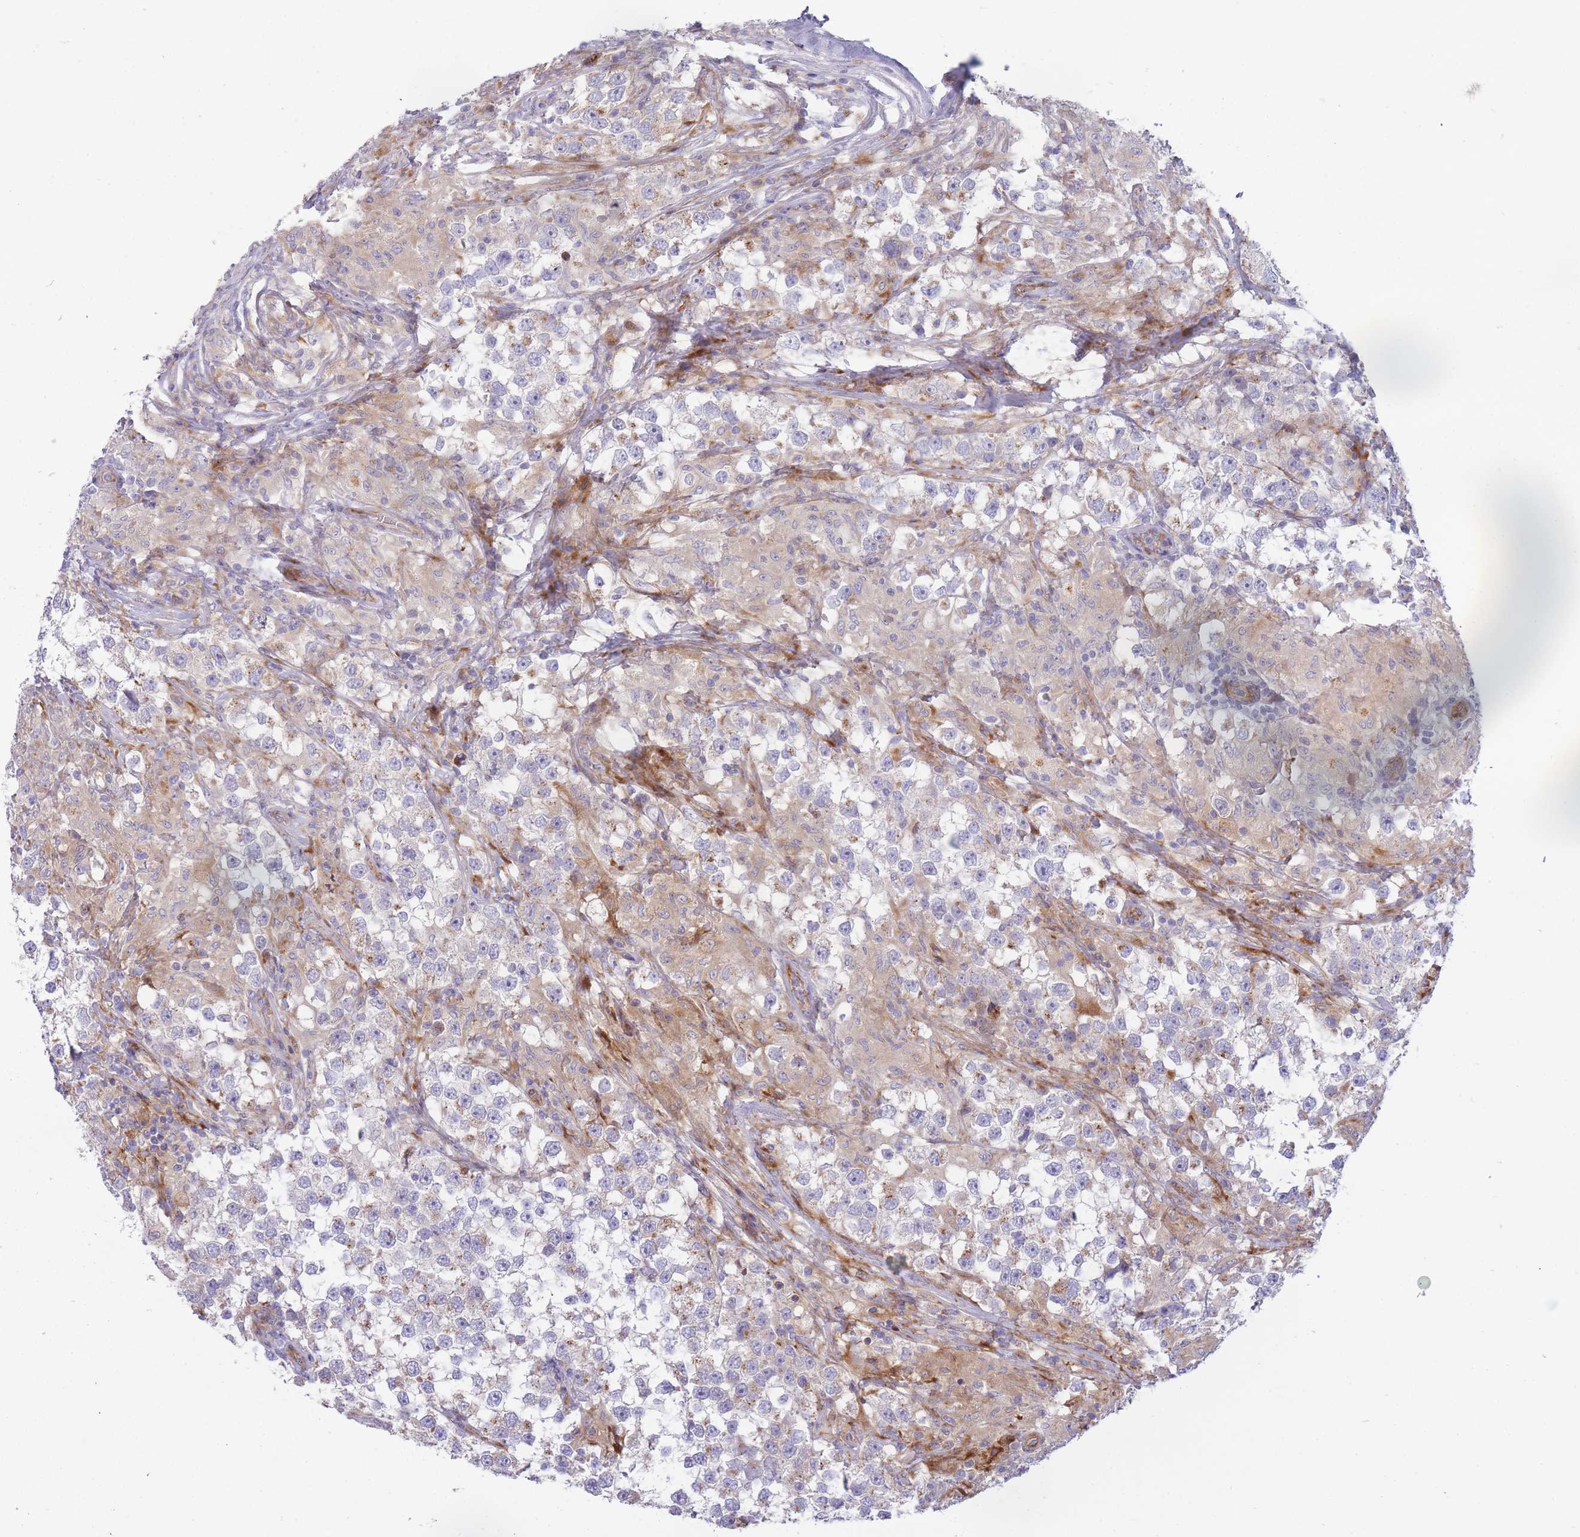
{"staining": {"intensity": "moderate", "quantity": "<25%", "location": "cytoplasmic/membranous"}, "tissue": "testis cancer", "cell_type": "Tumor cells", "image_type": "cancer", "snomed": [{"axis": "morphology", "description": "Seminoma, NOS"}, {"axis": "topography", "description": "Testis"}], "caption": "Human seminoma (testis) stained for a protein (brown) demonstrates moderate cytoplasmic/membranous positive positivity in about <25% of tumor cells.", "gene": "ATP5MC2", "patient": {"sex": "male", "age": 46}}